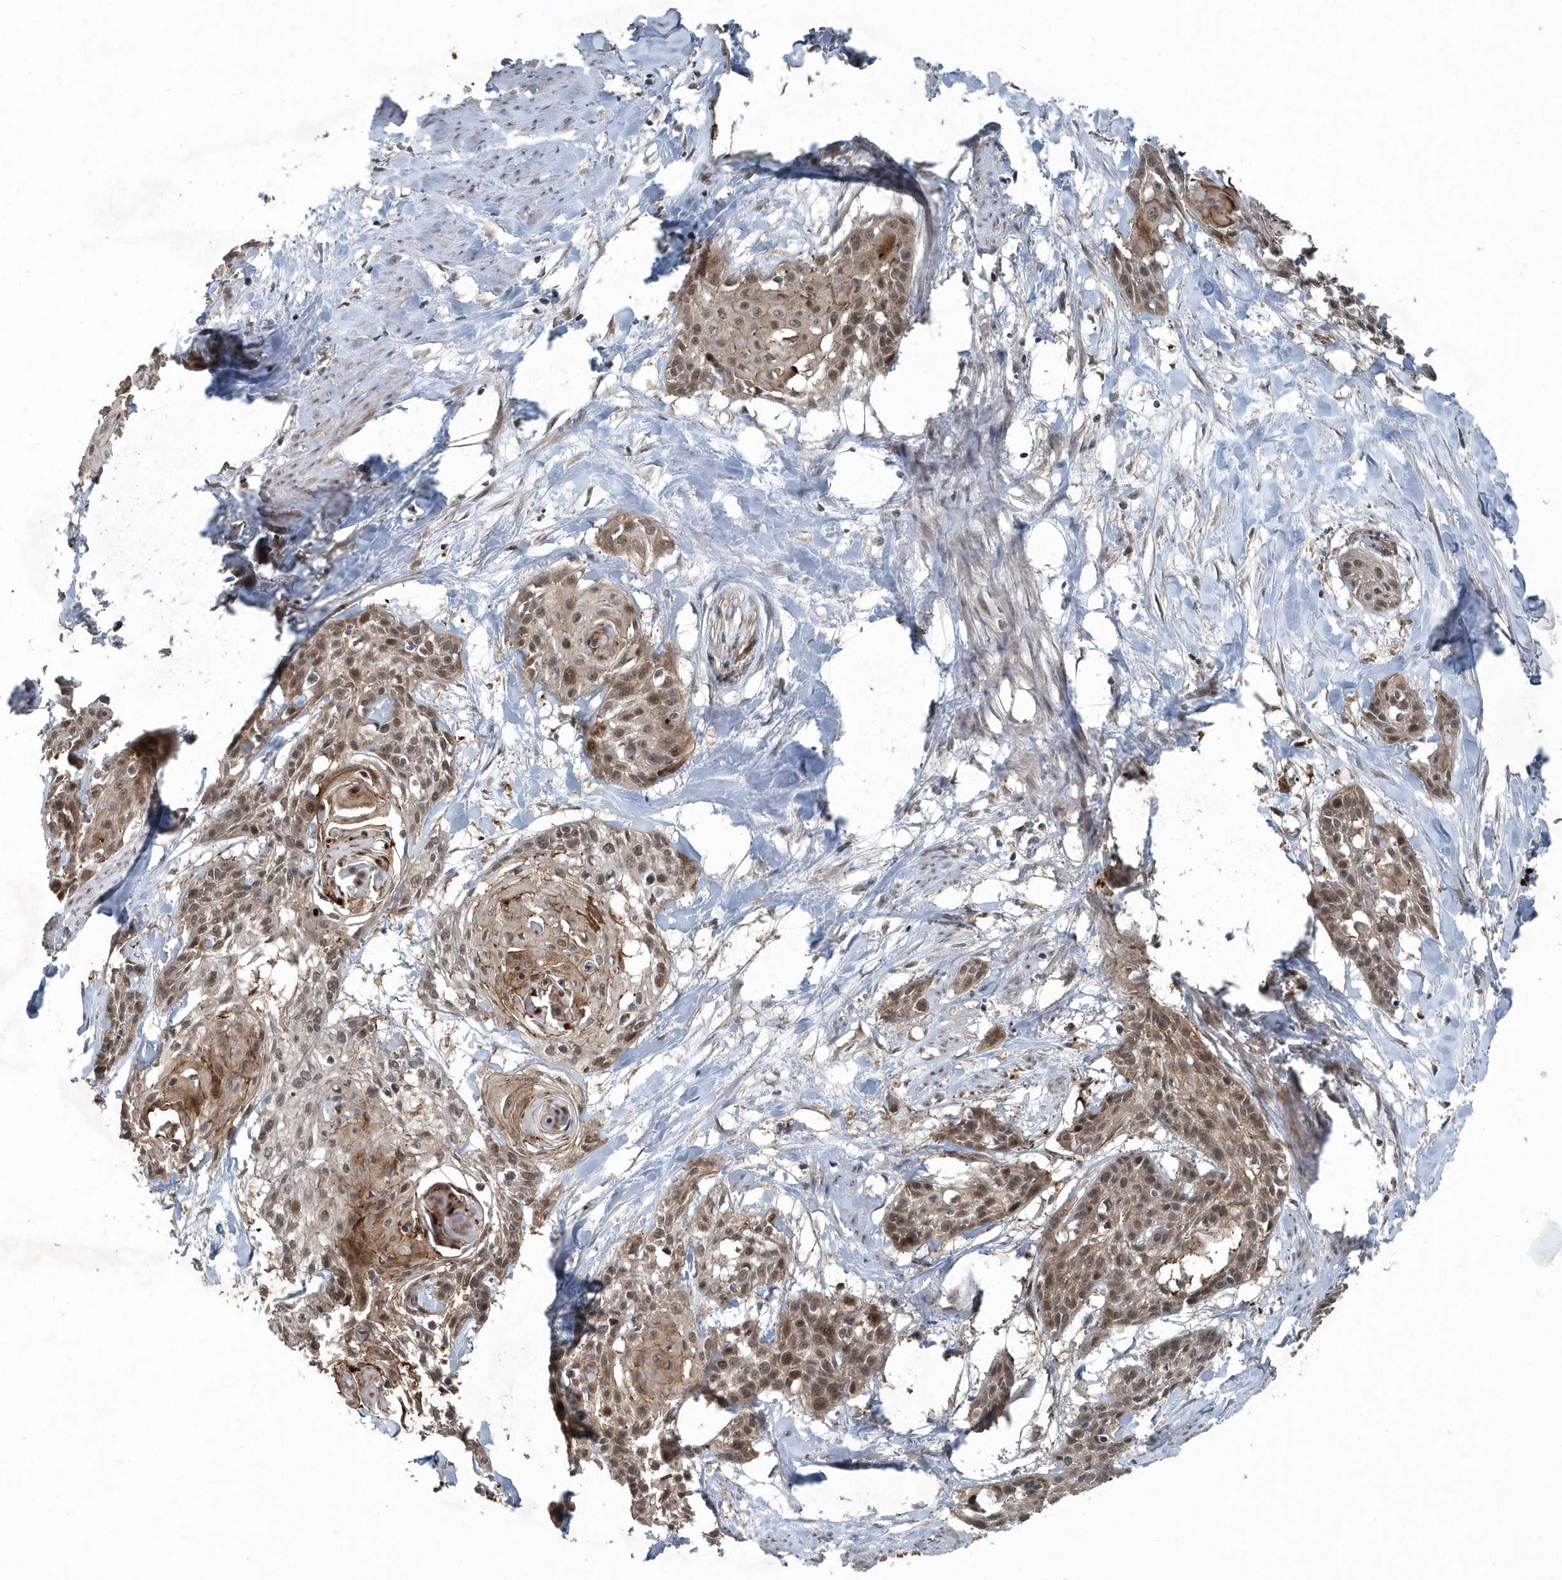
{"staining": {"intensity": "moderate", "quantity": ">75%", "location": "nuclear"}, "tissue": "cervical cancer", "cell_type": "Tumor cells", "image_type": "cancer", "snomed": [{"axis": "morphology", "description": "Squamous cell carcinoma, NOS"}, {"axis": "topography", "description": "Cervix"}], "caption": "An IHC histopathology image of neoplastic tissue is shown. Protein staining in brown highlights moderate nuclear positivity in squamous cell carcinoma (cervical) within tumor cells.", "gene": "QTRT2", "patient": {"sex": "female", "age": 57}}